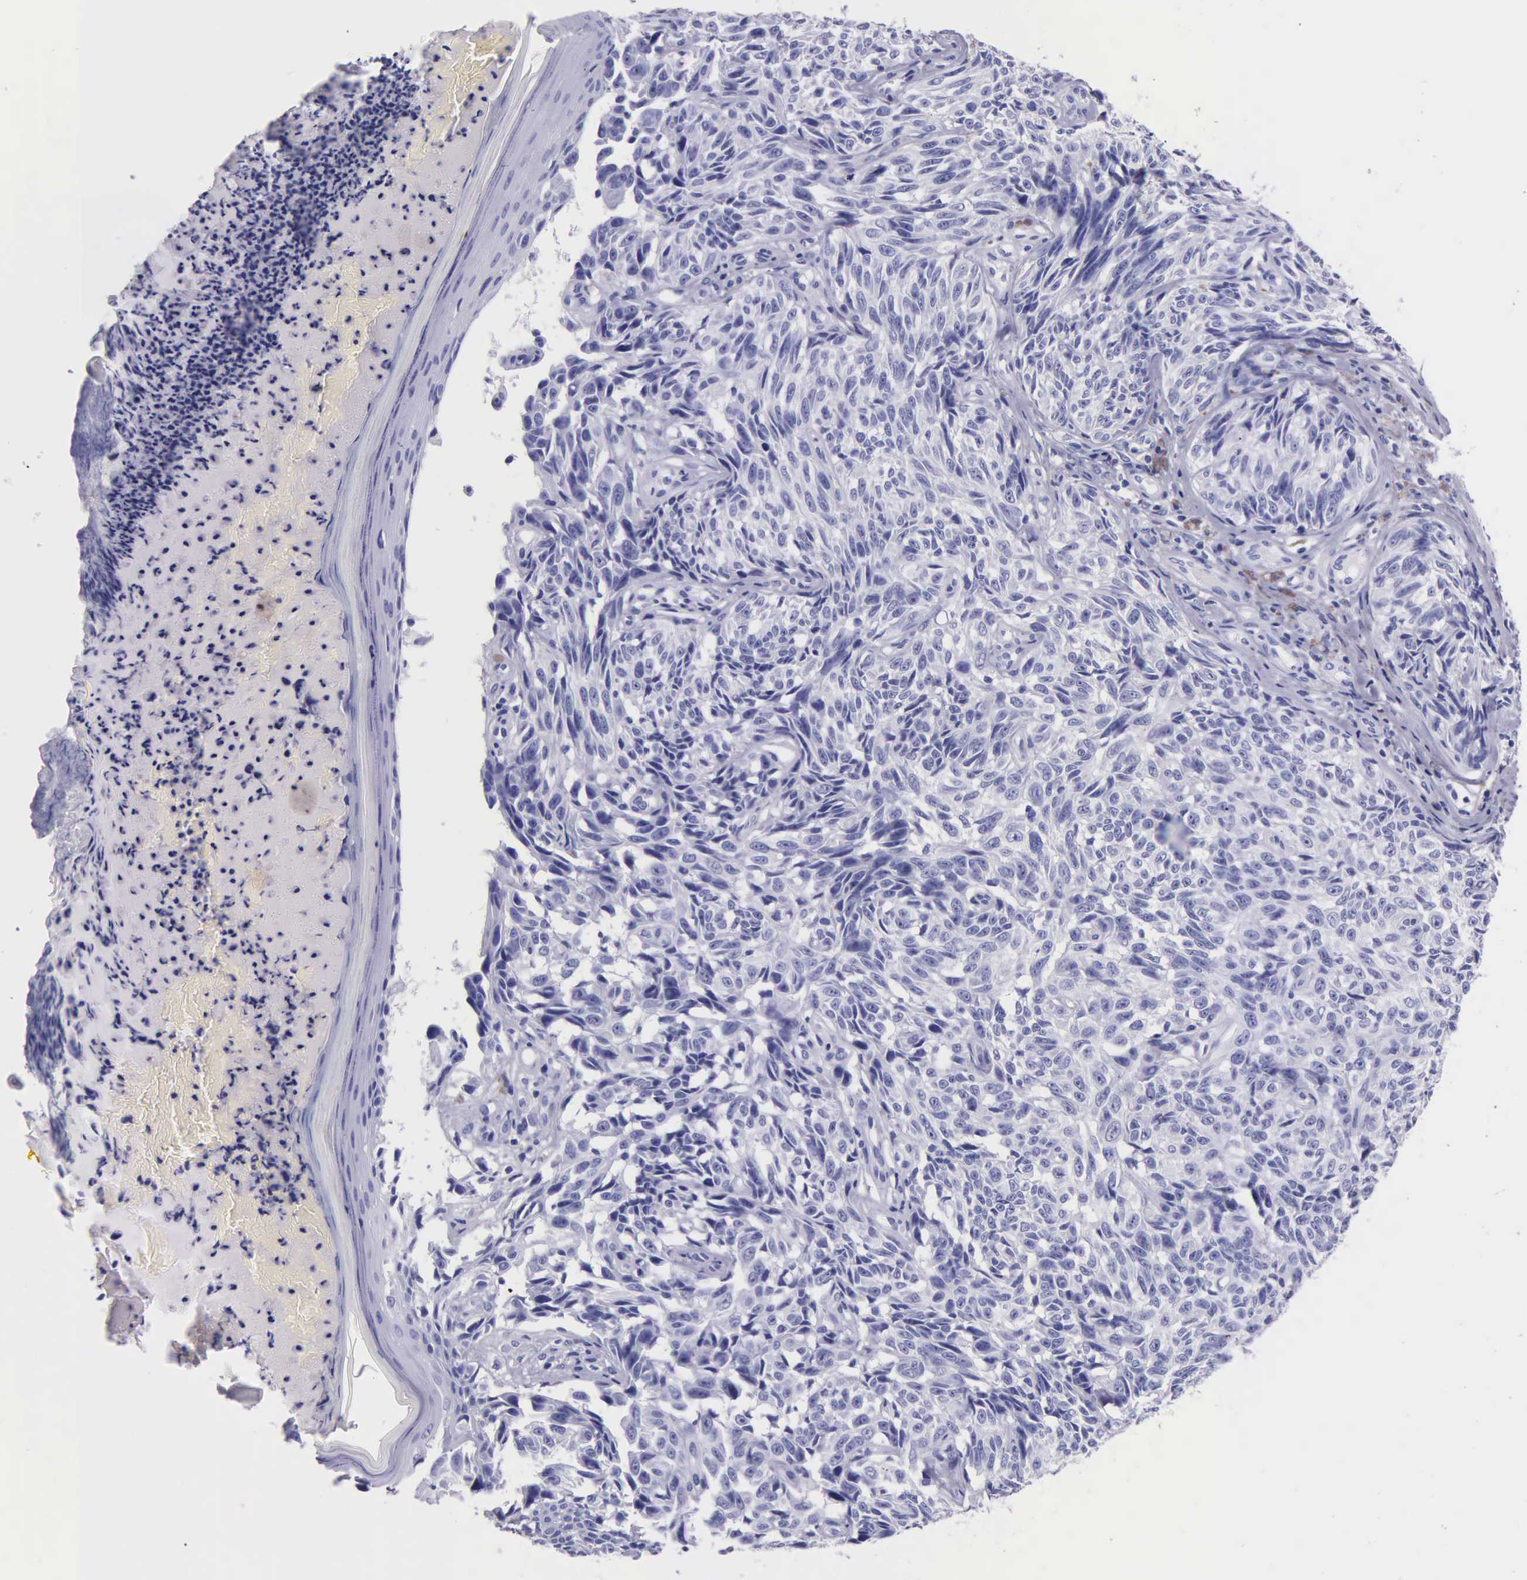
{"staining": {"intensity": "negative", "quantity": "none", "location": "none"}, "tissue": "melanoma", "cell_type": "Tumor cells", "image_type": "cancer", "snomed": [{"axis": "morphology", "description": "Malignant melanoma, NOS"}, {"axis": "topography", "description": "Skin"}], "caption": "Immunohistochemistry image of neoplastic tissue: human malignant melanoma stained with DAB displays no significant protein expression in tumor cells. The staining was performed using DAB (3,3'-diaminobenzidine) to visualize the protein expression in brown, while the nuclei were stained in blue with hematoxylin (Magnification: 20x).", "gene": "KLK3", "patient": {"sex": "male", "age": 67}}